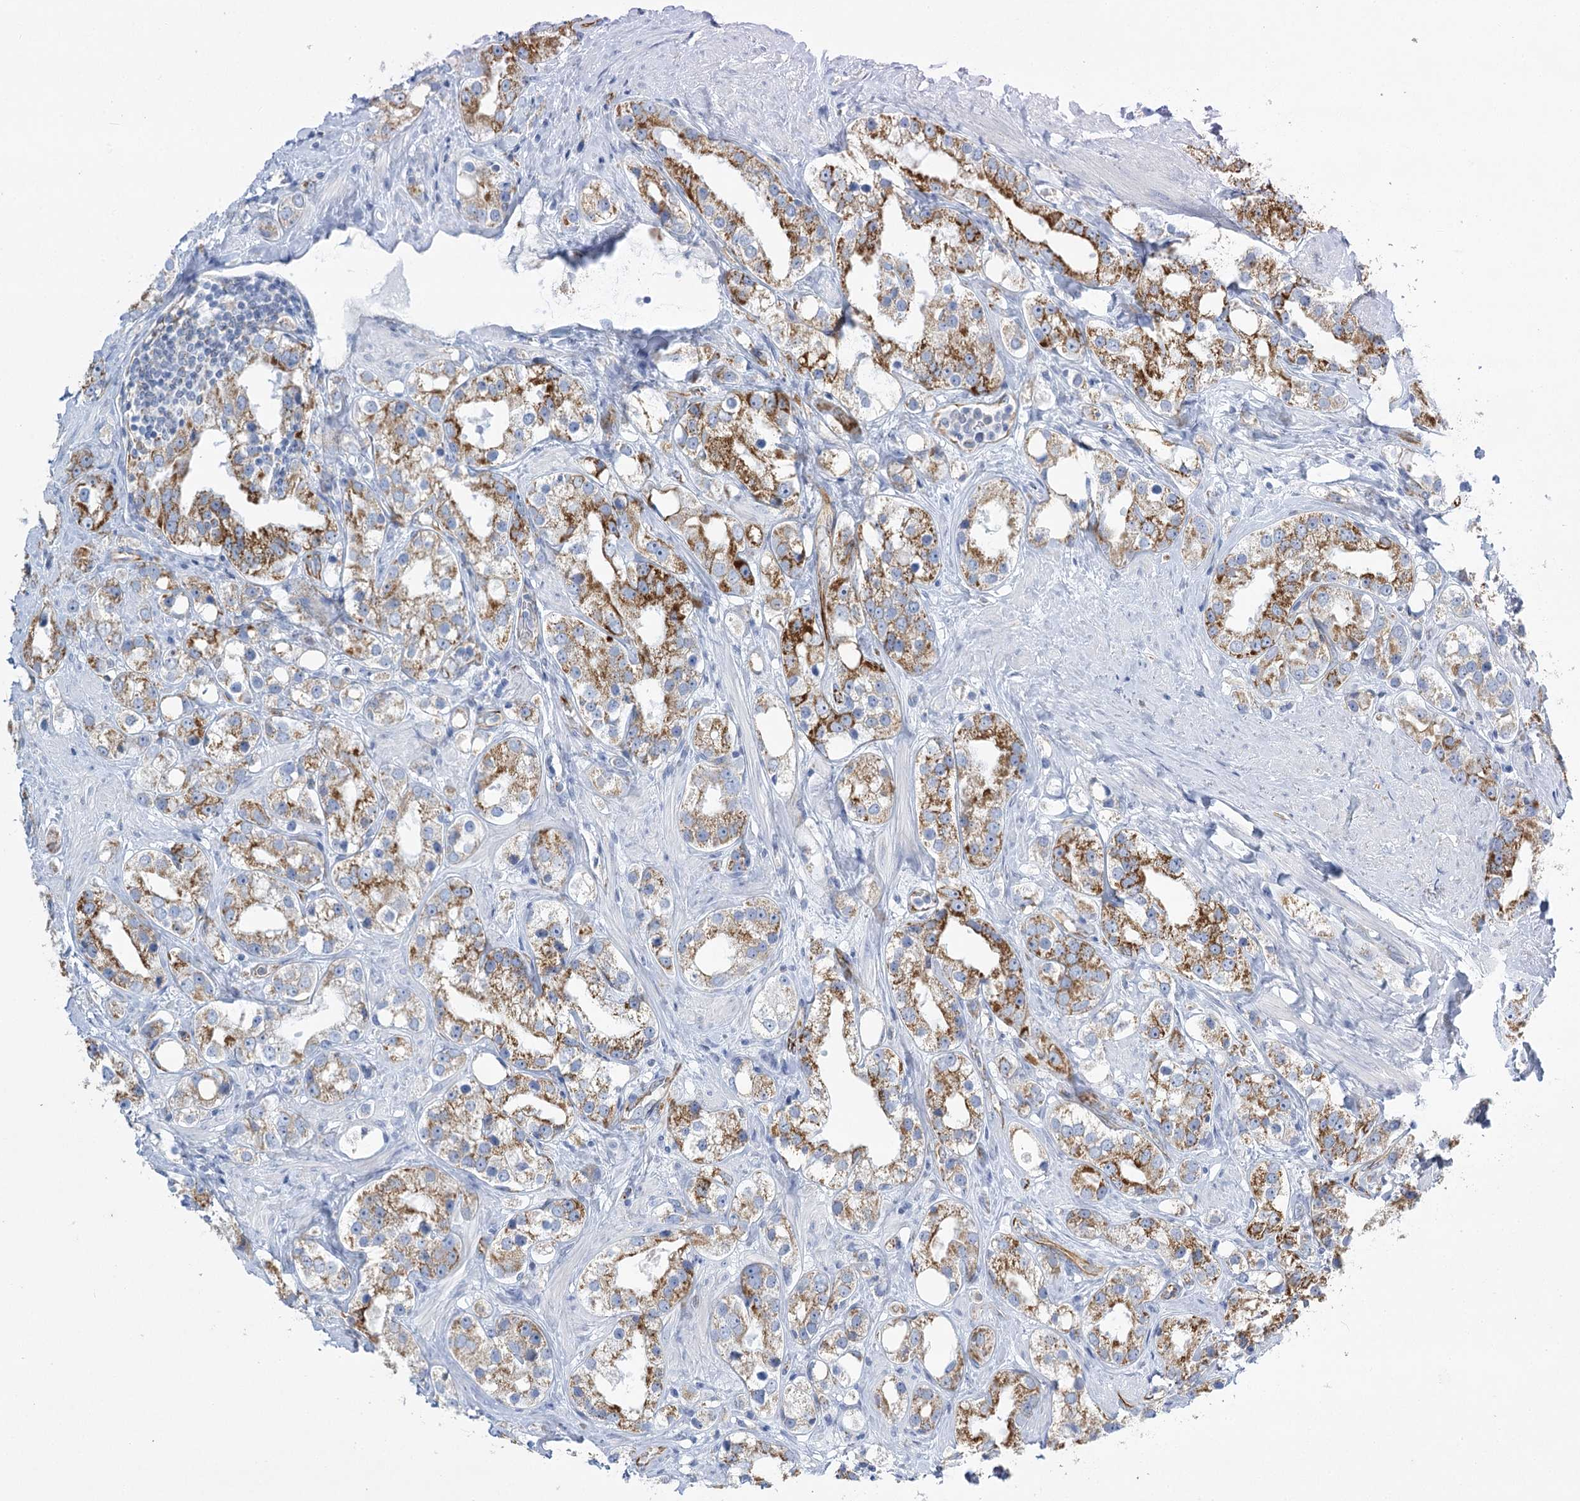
{"staining": {"intensity": "strong", "quantity": "25%-75%", "location": "cytoplasmic/membranous"}, "tissue": "prostate cancer", "cell_type": "Tumor cells", "image_type": "cancer", "snomed": [{"axis": "morphology", "description": "Adenocarcinoma, NOS"}, {"axis": "topography", "description": "Prostate"}], "caption": "Protein expression analysis of prostate adenocarcinoma exhibits strong cytoplasmic/membranous staining in approximately 25%-75% of tumor cells.", "gene": "DHTKD1", "patient": {"sex": "male", "age": 79}}